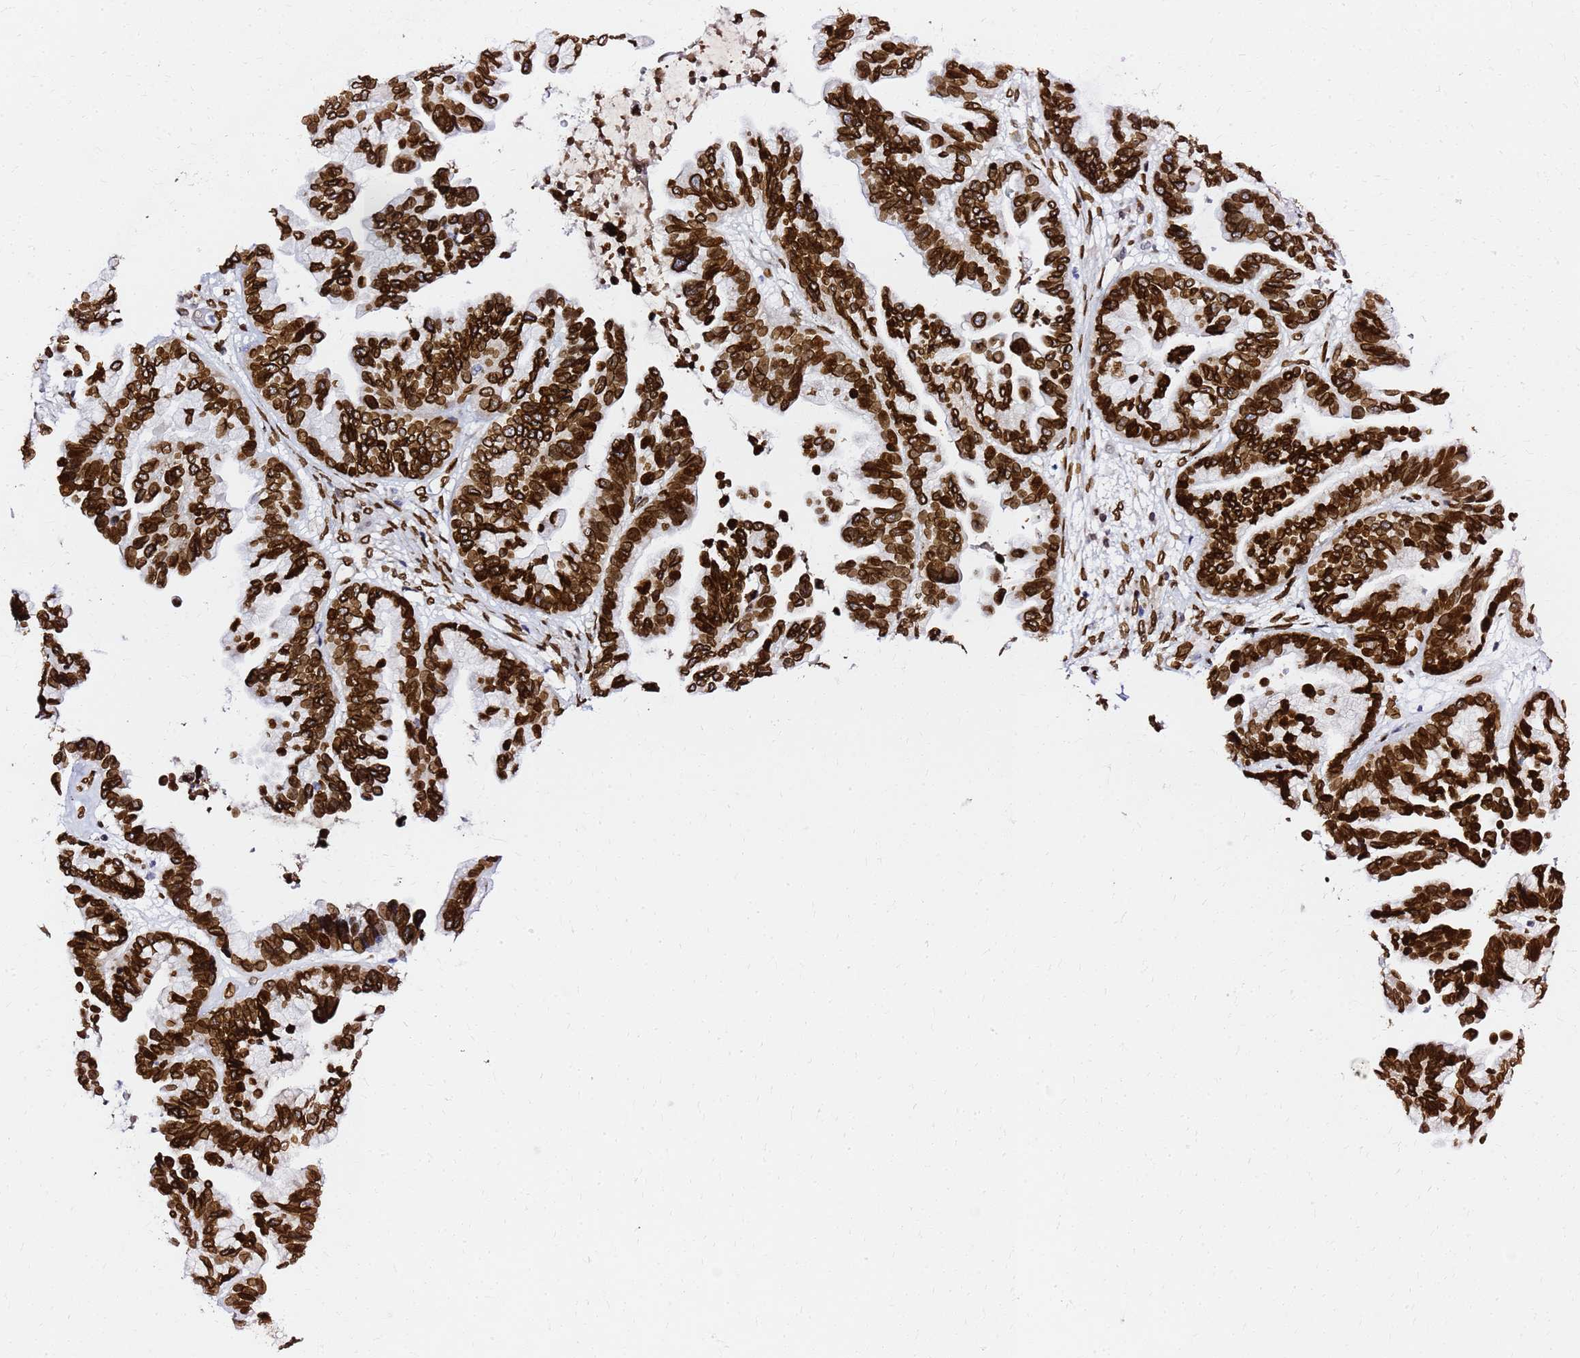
{"staining": {"intensity": "strong", "quantity": ">75%", "location": "cytoplasmic/membranous,nuclear"}, "tissue": "ovarian cancer", "cell_type": "Tumor cells", "image_type": "cancer", "snomed": [{"axis": "morphology", "description": "Cystadenocarcinoma, serous, NOS"}, {"axis": "topography", "description": "Ovary"}], "caption": "The histopathology image demonstrates a brown stain indicating the presence of a protein in the cytoplasmic/membranous and nuclear of tumor cells in ovarian cancer.", "gene": "C6orf141", "patient": {"sex": "female", "age": 56}}